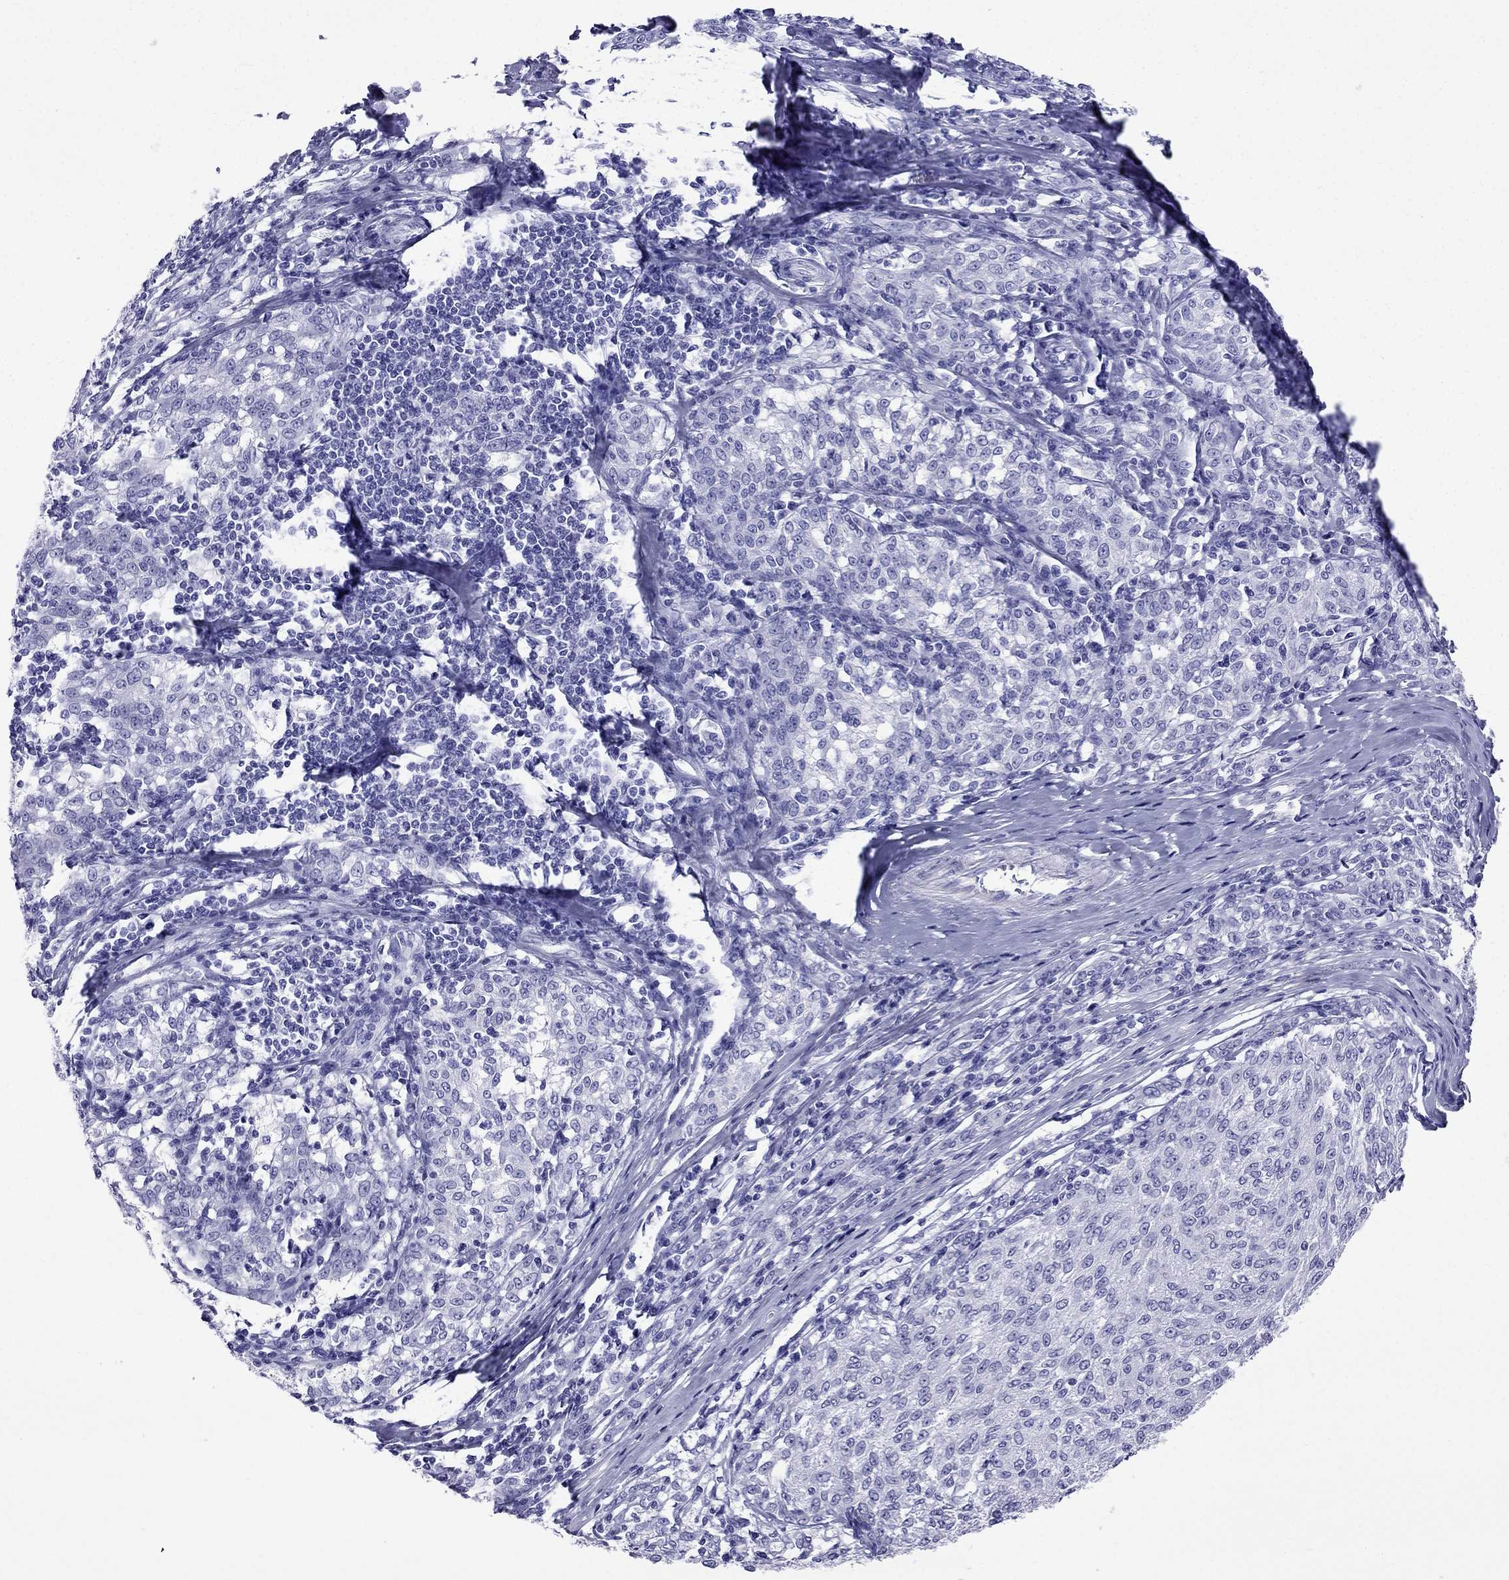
{"staining": {"intensity": "negative", "quantity": "none", "location": "none"}, "tissue": "melanoma", "cell_type": "Tumor cells", "image_type": "cancer", "snomed": [{"axis": "morphology", "description": "Malignant melanoma, NOS"}, {"axis": "topography", "description": "Skin"}], "caption": "The immunohistochemistry micrograph has no significant positivity in tumor cells of melanoma tissue.", "gene": "ARR3", "patient": {"sex": "female", "age": 72}}